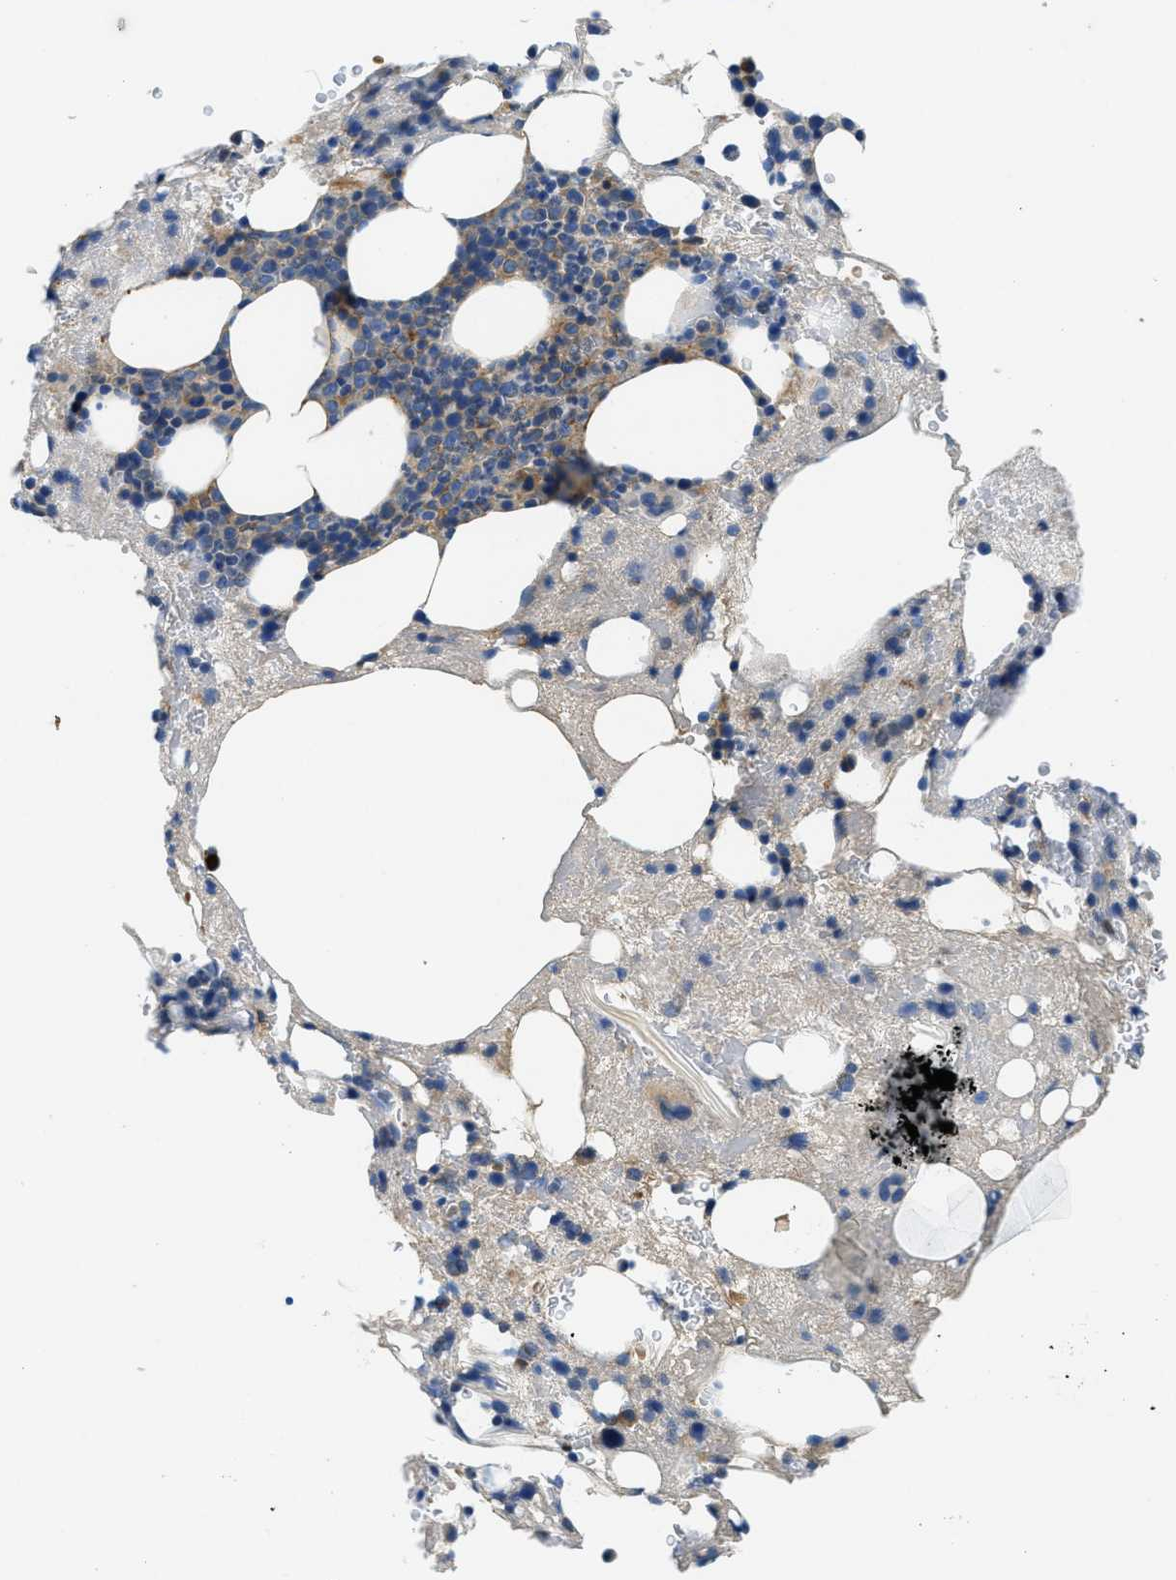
{"staining": {"intensity": "weak", "quantity": "<25%", "location": "cytoplasmic/membranous"}, "tissue": "bone marrow", "cell_type": "Hematopoietic cells", "image_type": "normal", "snomed": [{"axis": "morphology", "description": "Normal tissue, NOS"}, {"axis": "morphology", "description": "Inflammation, NOS"}, {"axis": "topography", "description": "Bone marrow"}], "caption": "Immunohistochemistry image of normal bone marrow: bone marrow stained with DAB demonstrates no significant protein expression in hematopoietic cells.", "gene": "MPDU1", "patient": {"sex": "female", "age": 78}}